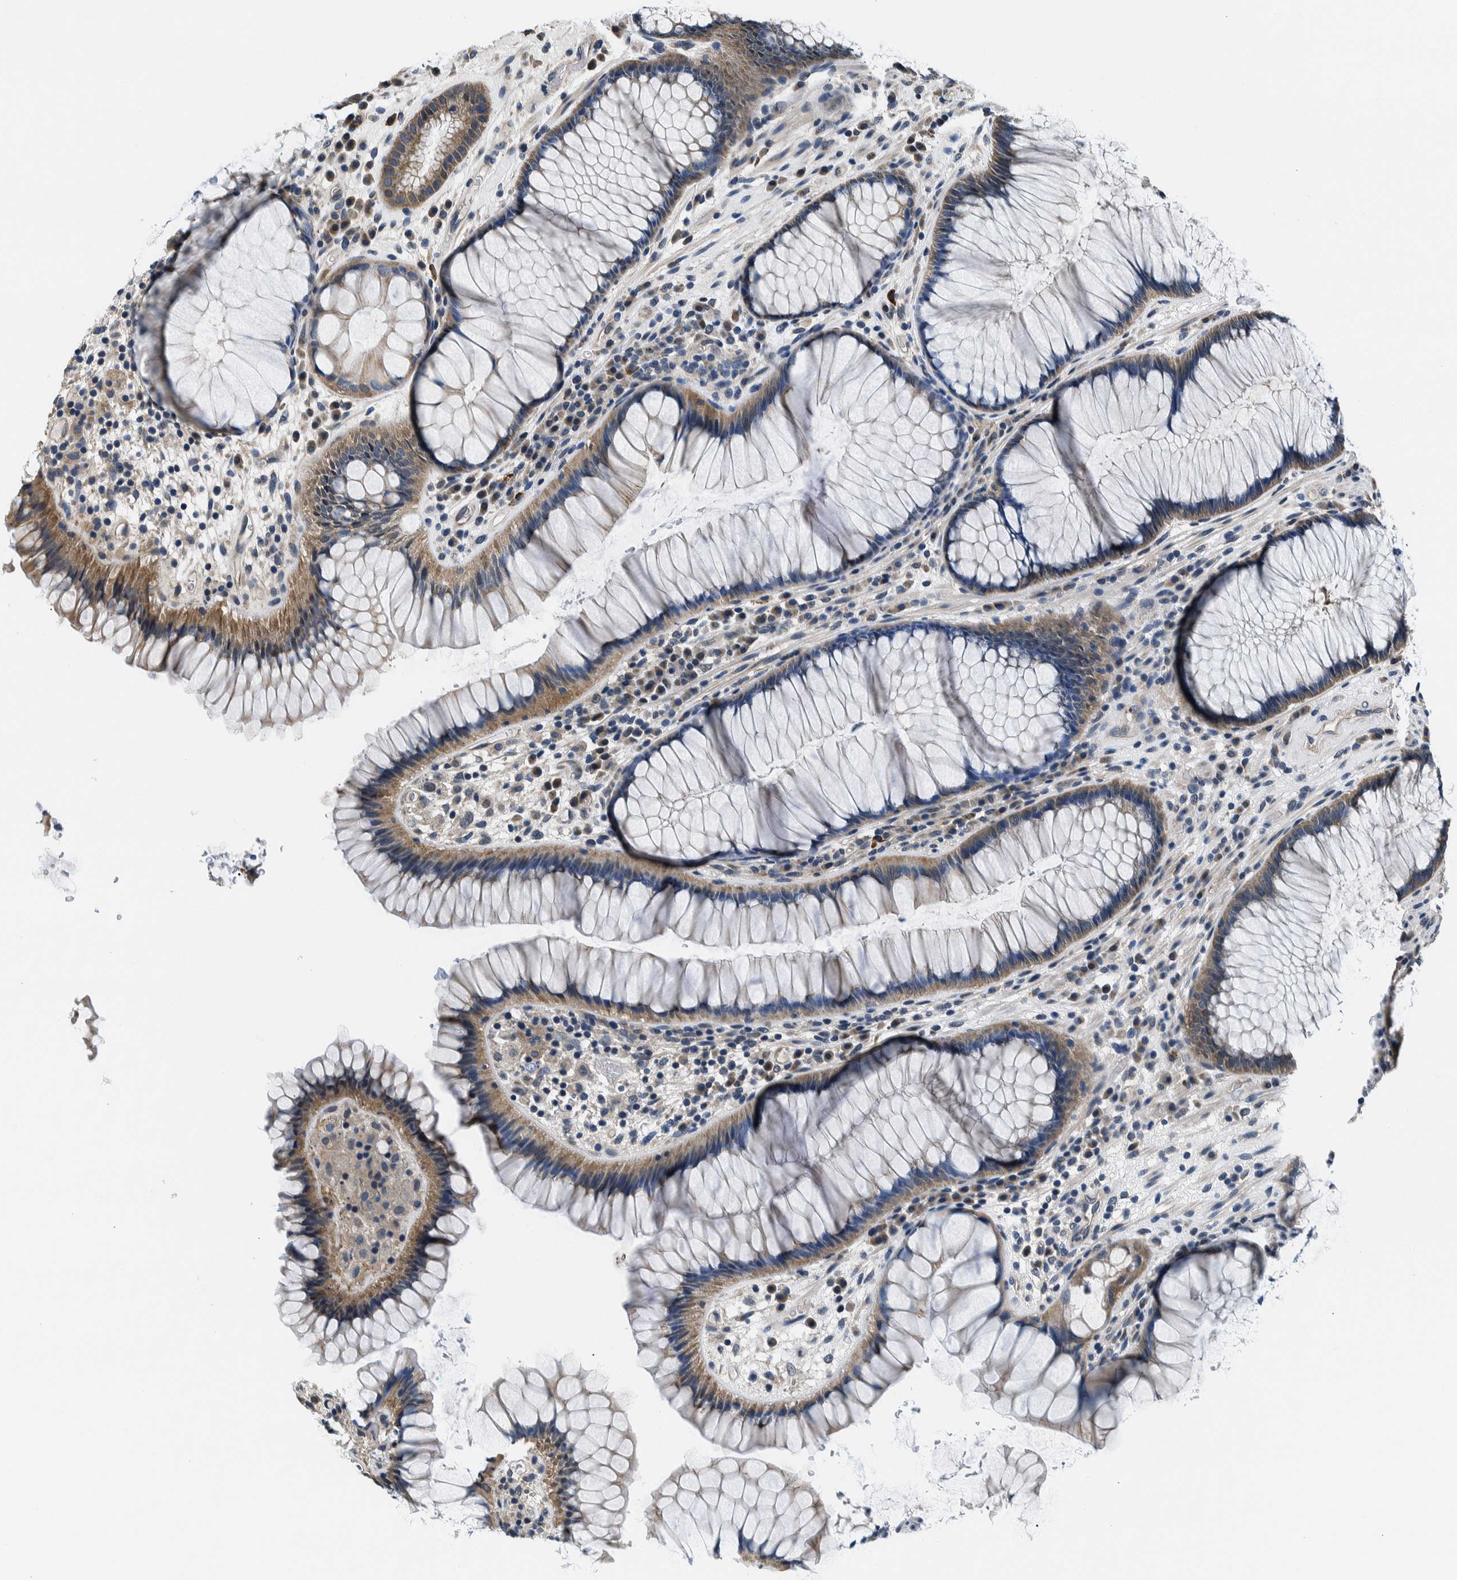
{"staining": {"intensity": "moderate", "quantity": ">75%", "location": "cytoplasmic/membranous"}, "tissue": "rectum", "cell_type": "Glandular cells", "image_type": "normal", "snomed": [{"axis": "morphology", "description": "Normal tissue, NOS"}, {"axis": "topography", "description": "Rectum"}], "caption": "A high-resolution photomicrograph shows immunohistochemistry staining of benign rectum, which demonstrates moderate cytoplasmic/membranous positivity in approximately >75% of glandular cells. The protein of interest is stained brown, and the nuclei are stained in blue (DAB IHC with brightfield microscopy, high magnification).", "gene": "NIBAN2", "patient": {"sex": "male", "age": 51}}